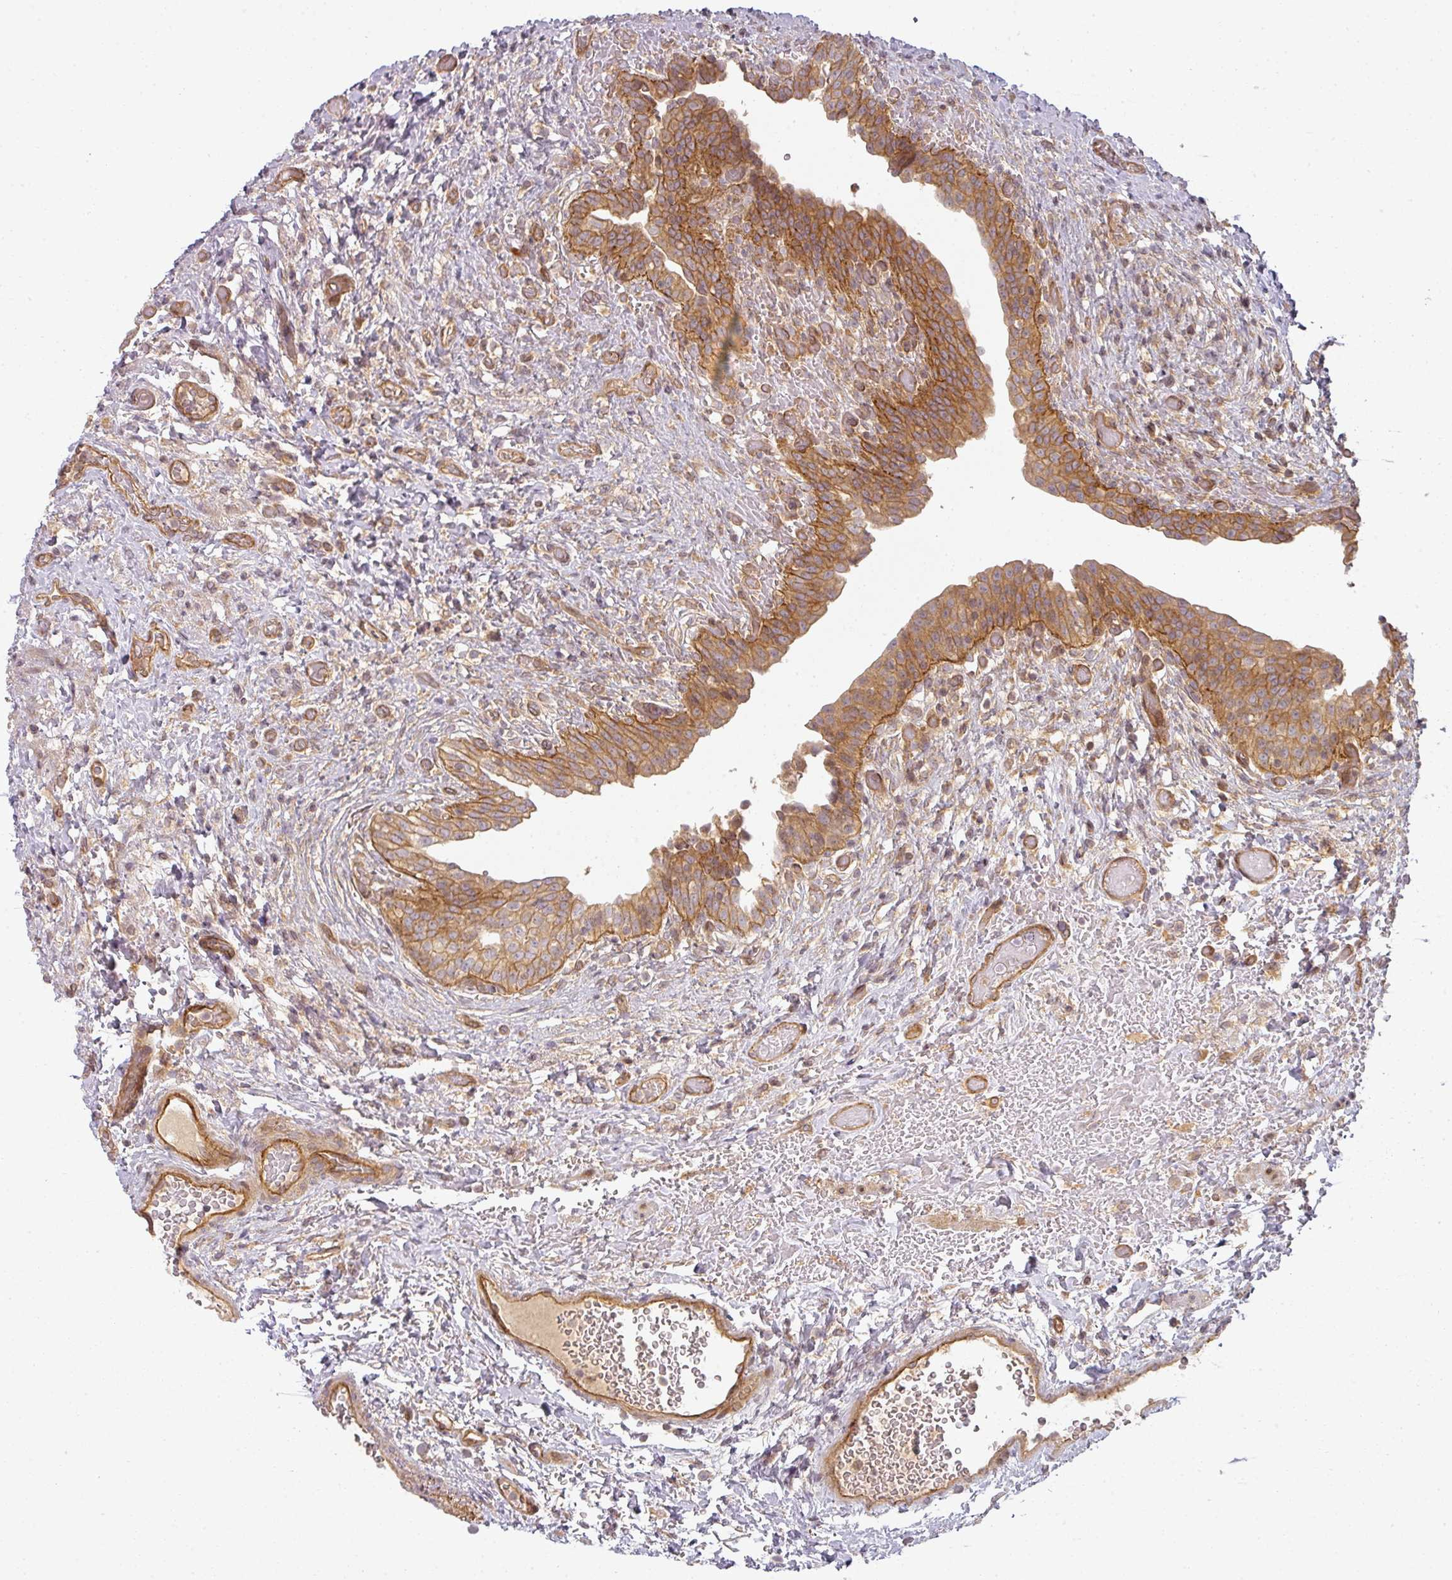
{"staining": {"intensity": "moderate", "quantity": ">75%", "location": "cytoplasmic/membranous"}, "tissue": "urinary bladder", "cell_type": "Urothelial cells", "image_type": "normal", "snomed": [{"axis": "morphology", "description": "Normal tissue, NOS"}, {"axis": "topography", "description": "Urinary bladder"}], "caption": "The micrograph exhibits staining of benign urinary bladder, revealing moderate cytoplasmic/membranous protein positivity (brown color) within urothelial cells. Immunohistochemistry stains the protein of interest in brown and the nuclei are stained blue.", "gene": "CNOT1", "patient": {"sex": "male", "age": 69}}